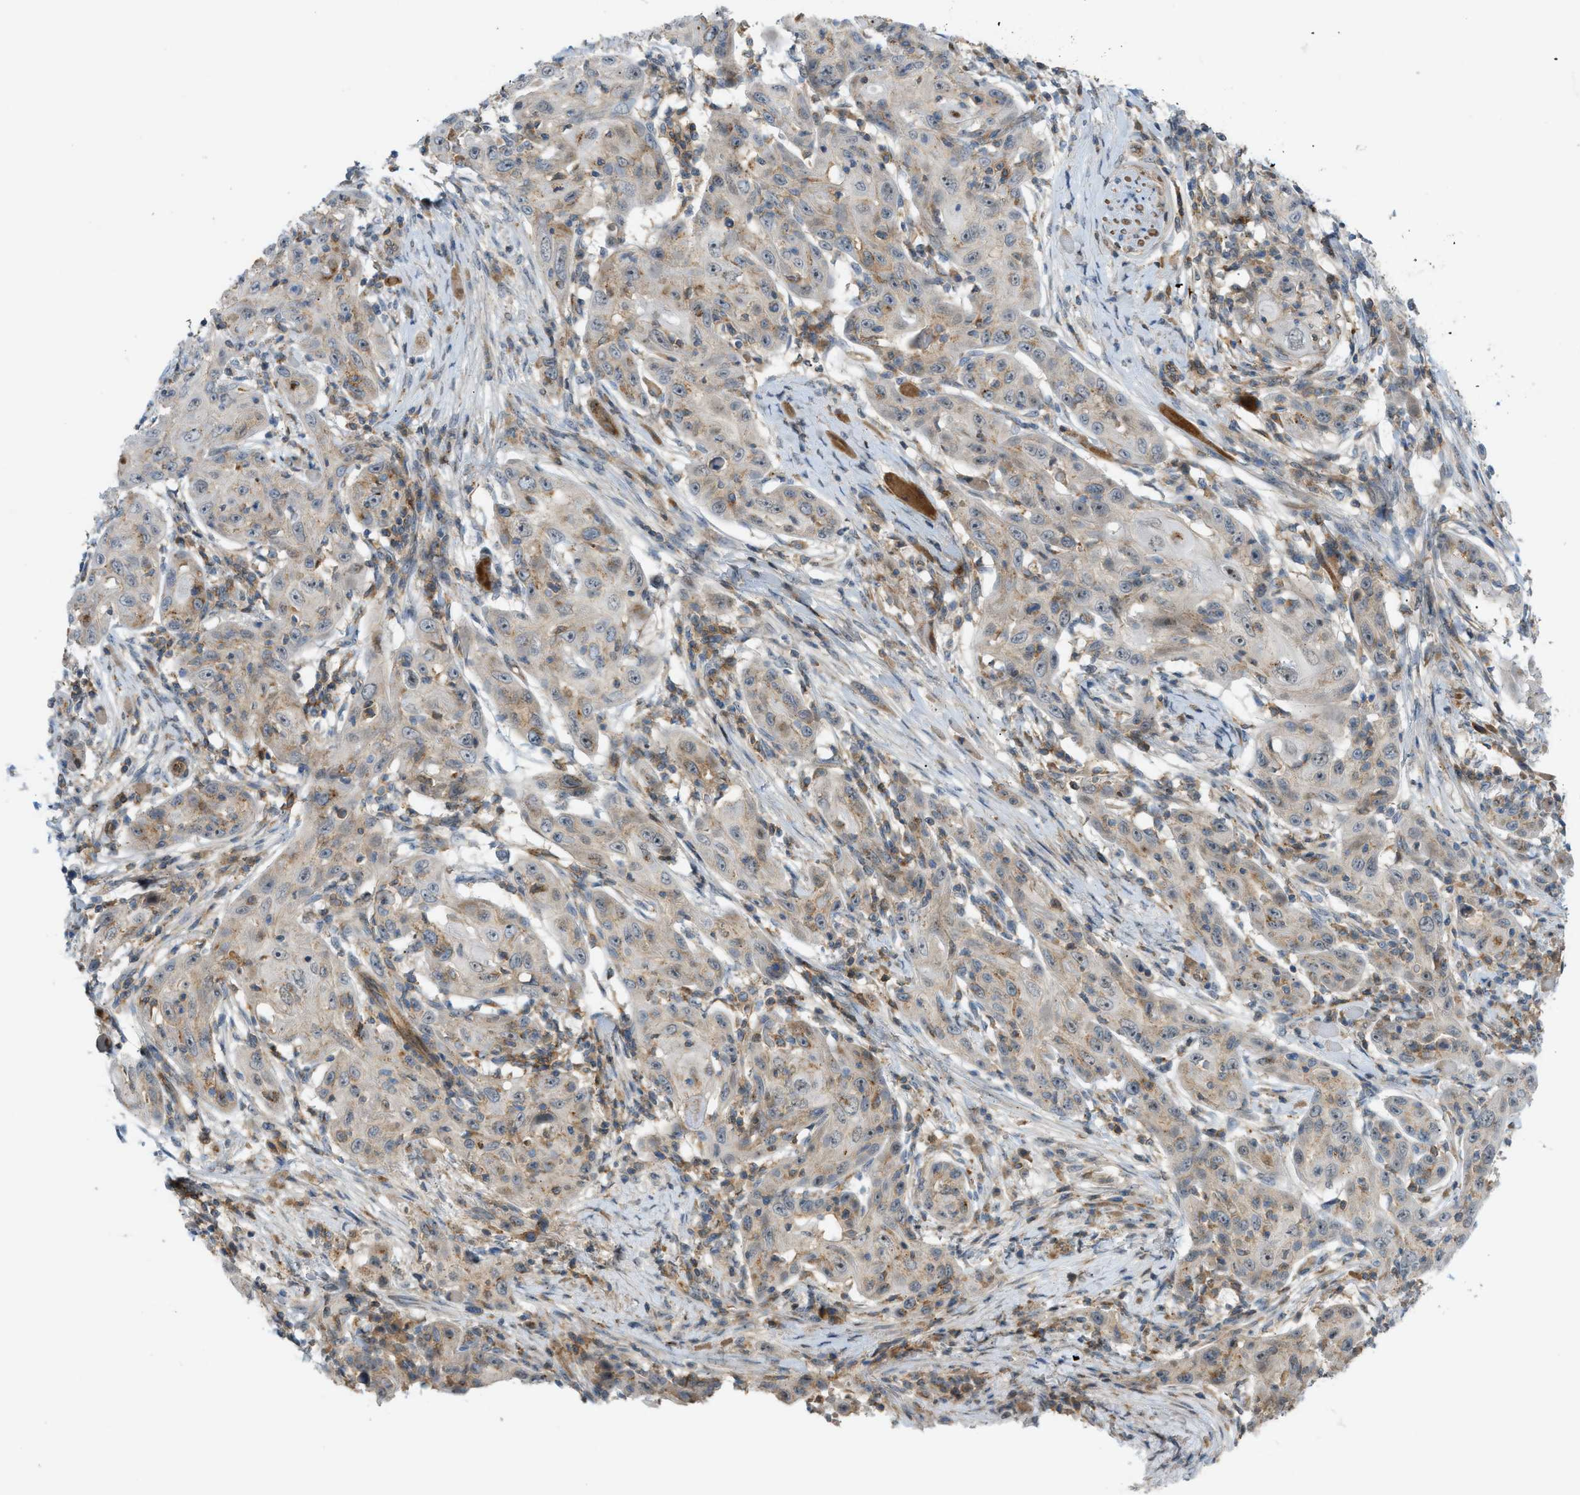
{"staining": {"intensity": "moderate", "quantity": "25%-75%", "location": "cytoplasmic/membranous"}, "tissue": "skin cancer", "cell_type": "Tumor cells", "image_type": "cancer", "snomed": [{"axis": "morphology", "description": "Squamous cell carcinoma, NOS"}, {"axis": "topography", "description": "Skin"}], "caption": "Protein staining of squamous cell carcinoma (skin) tissue displays moderate cytoplasmic/membranous staining in approximately 25%-75% of tumor cells.", "gene": "GRK6", "patient": {"sex": "female", "age": 88}}